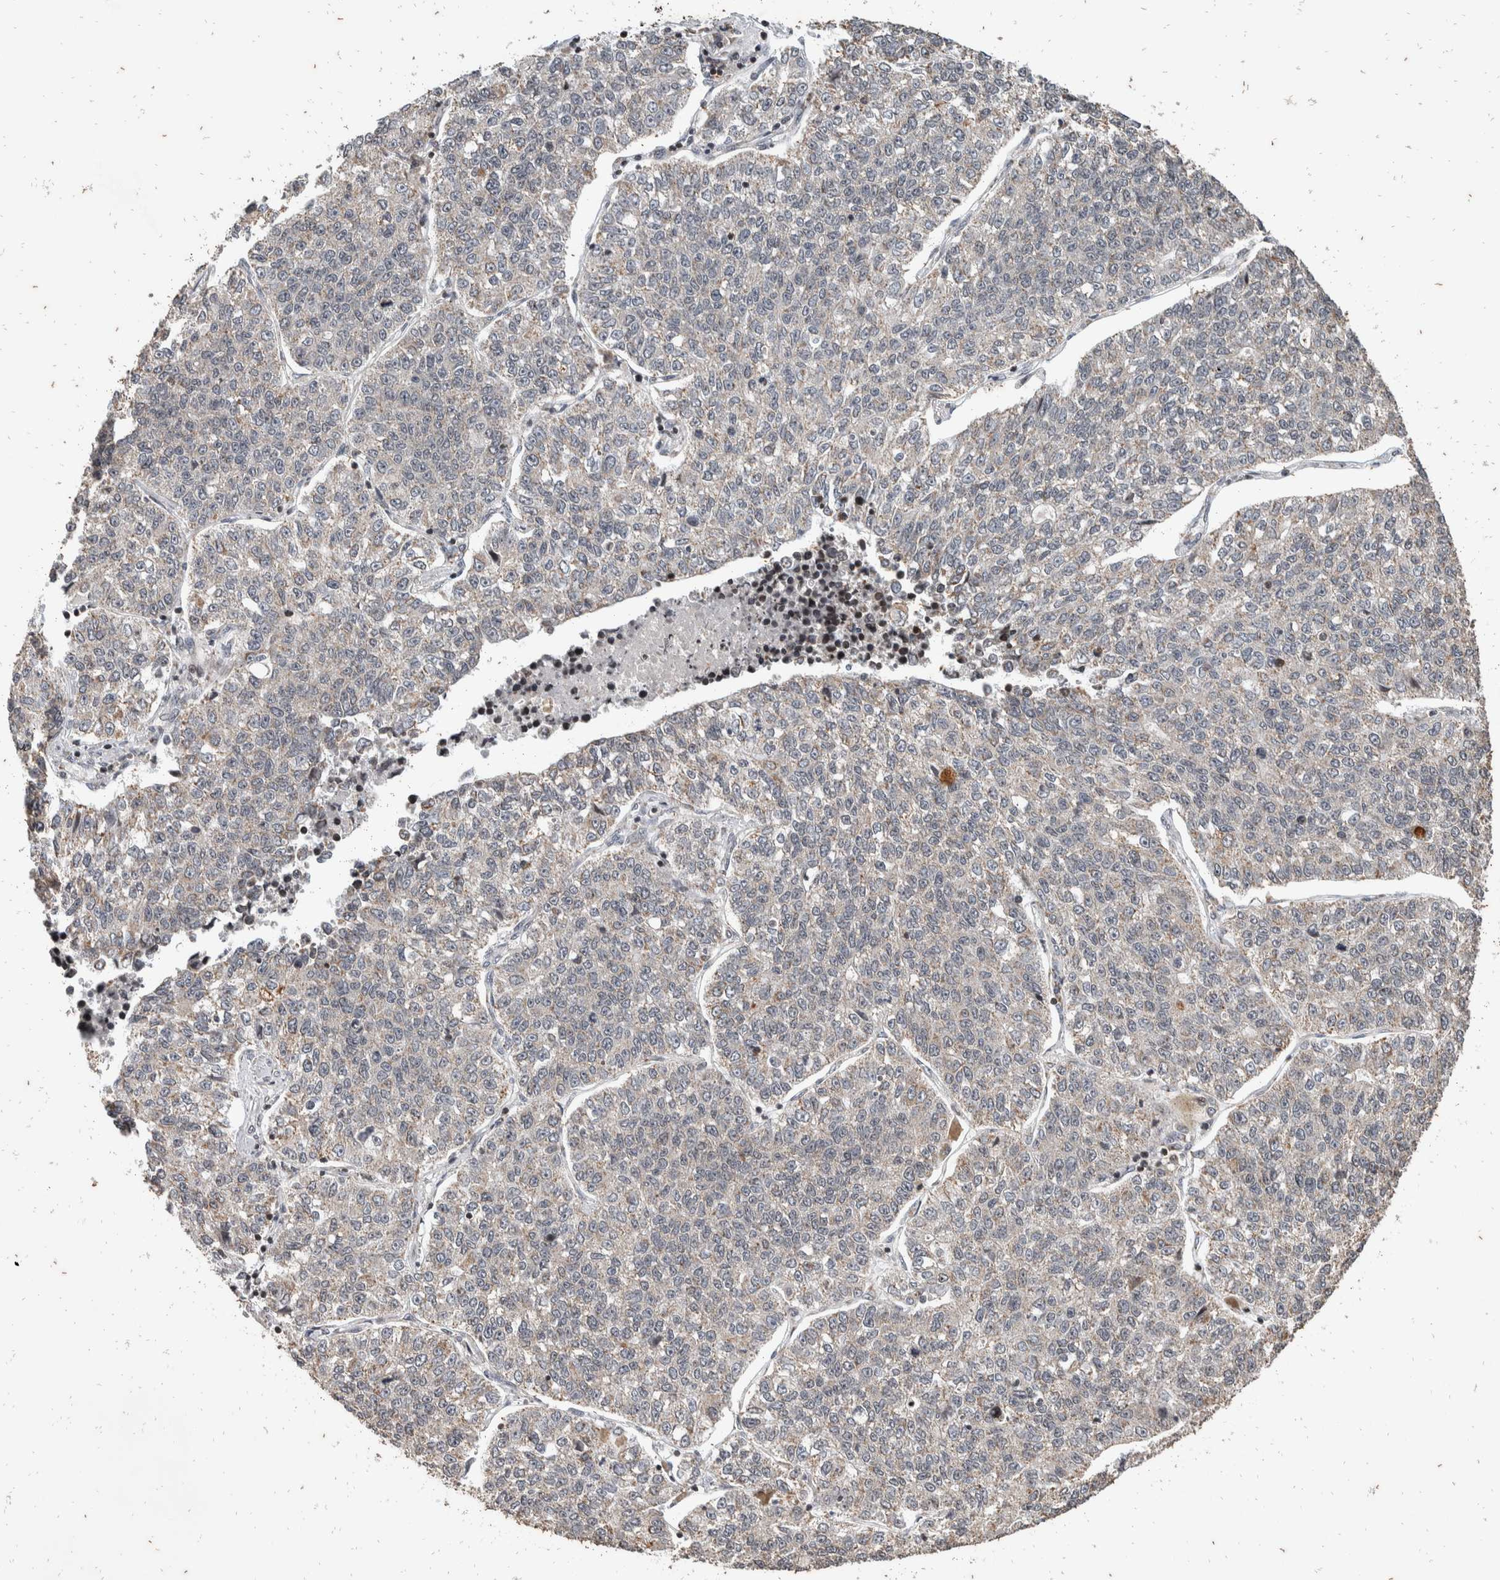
{"staining": {"intensity": "weak", "quantity": "<25%", "location": "cytoplasmic/membranous"}, "tissue": "lung cancer", "cell_type": "Tumor cells", "image_type": "cancer", "snomed": [{"axis": "morphology", "description": "Adenocarcinoma, NOS"}, {"axis": "topography", "description": "Lung"}], "caption": "Protein analysis of lung adenocarcinoma displays no significant expression in tumor cells.", "gene": "ATXN7L1", "patient": {"sex": "male", "age": 49}}